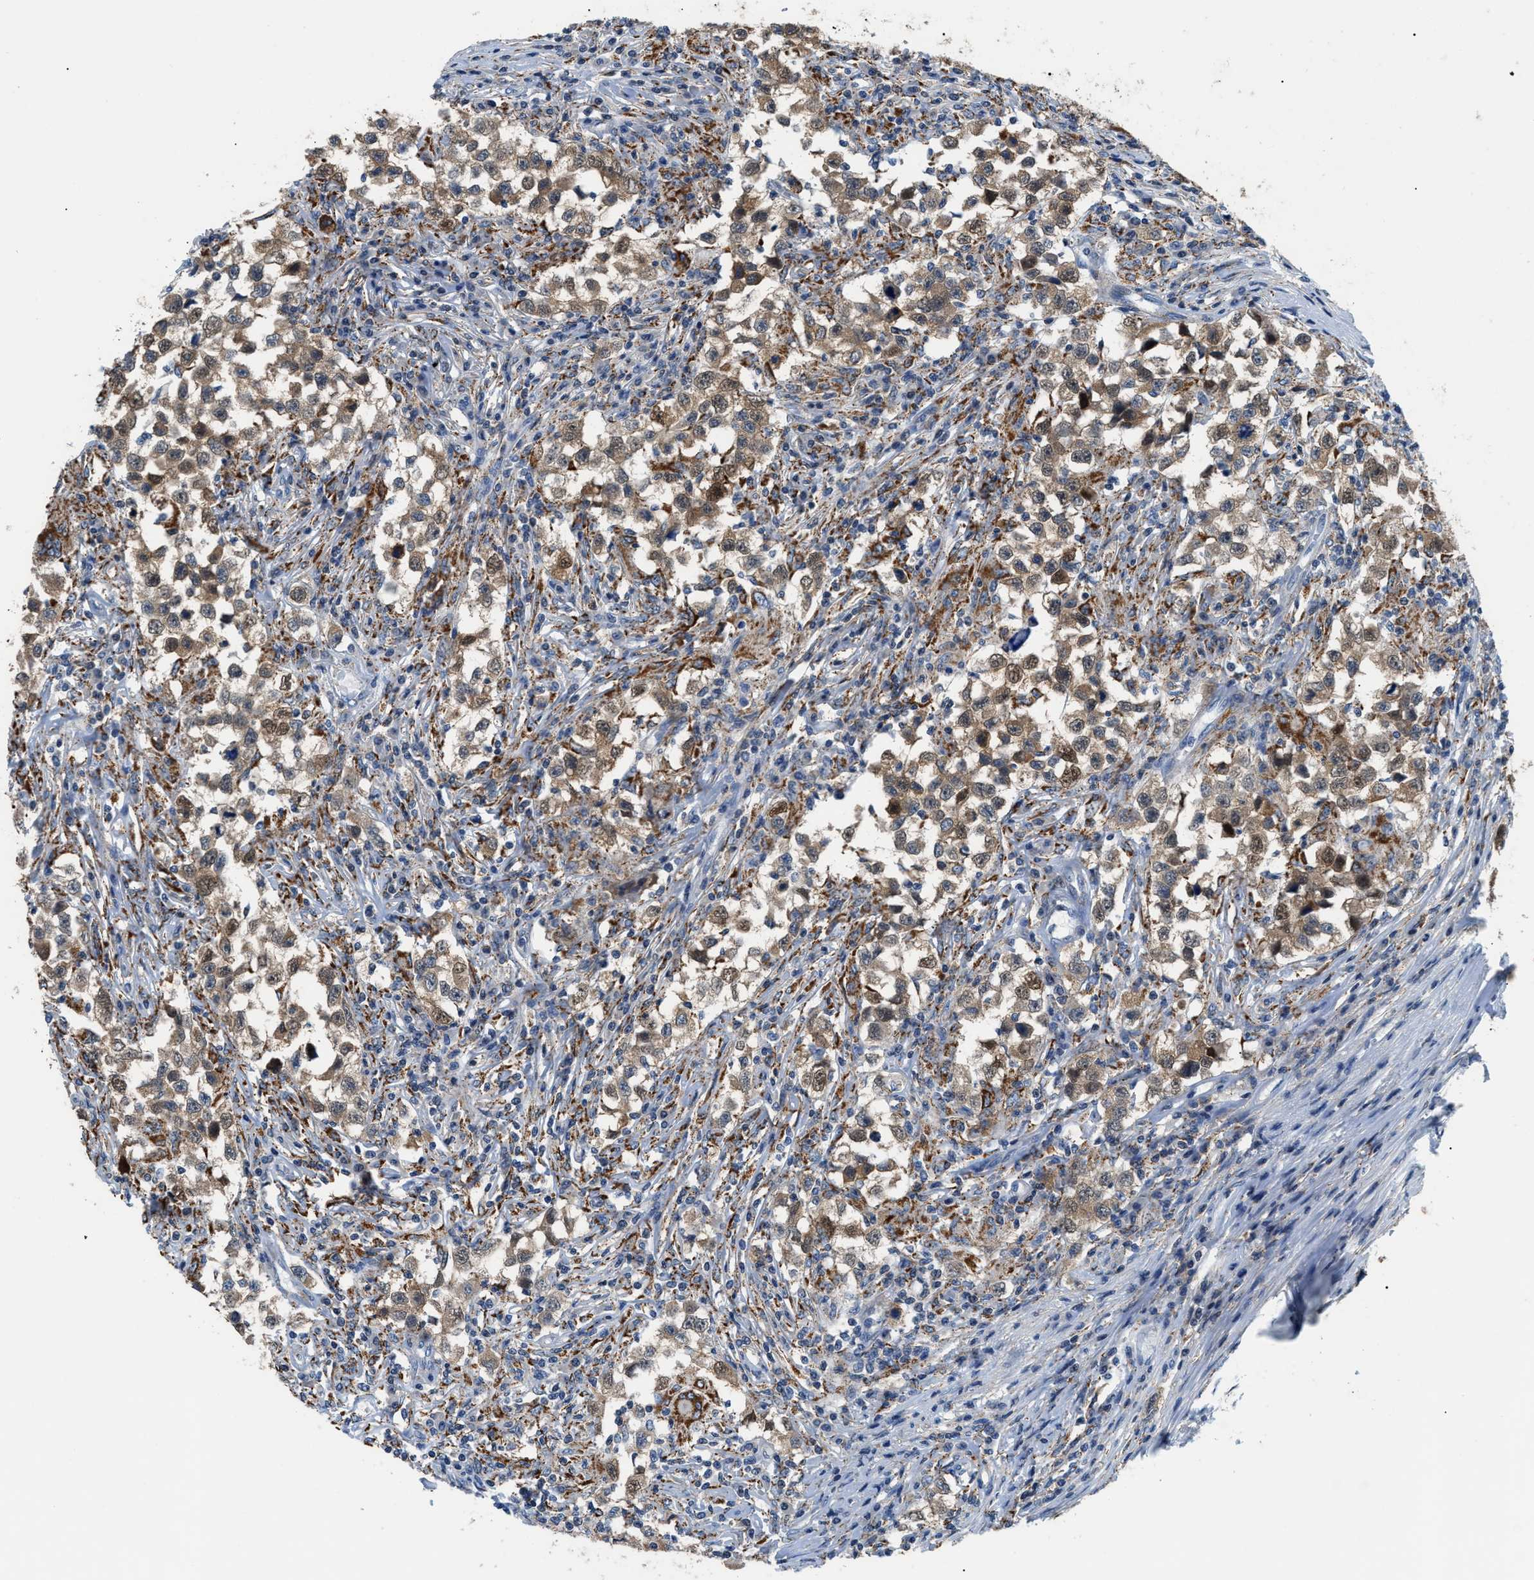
{"staining": {"intensity": "moderate", "quantity": ">75%", "location": "cytoplasmic/membranous,nuclear"}, "tissue": "testis cancer", "cell_type": "Tumor cells", "image_type": "cancer", "snomed": [{"axis": "morphology", "description": "Carcinoma, Embryonal, NOS"}, {"axis": "topography", "description": "Testis"}], "caption": "This is a histology image of immunohistochemistry (IHC) staining of testis cancer (embryonal carcinoma), which shows moderate expression in the cytoplasmic/membranous and nuclear of tumor cells.", "gene": "TMEM45B", "patient": {"sex": "male", "age": 21}}